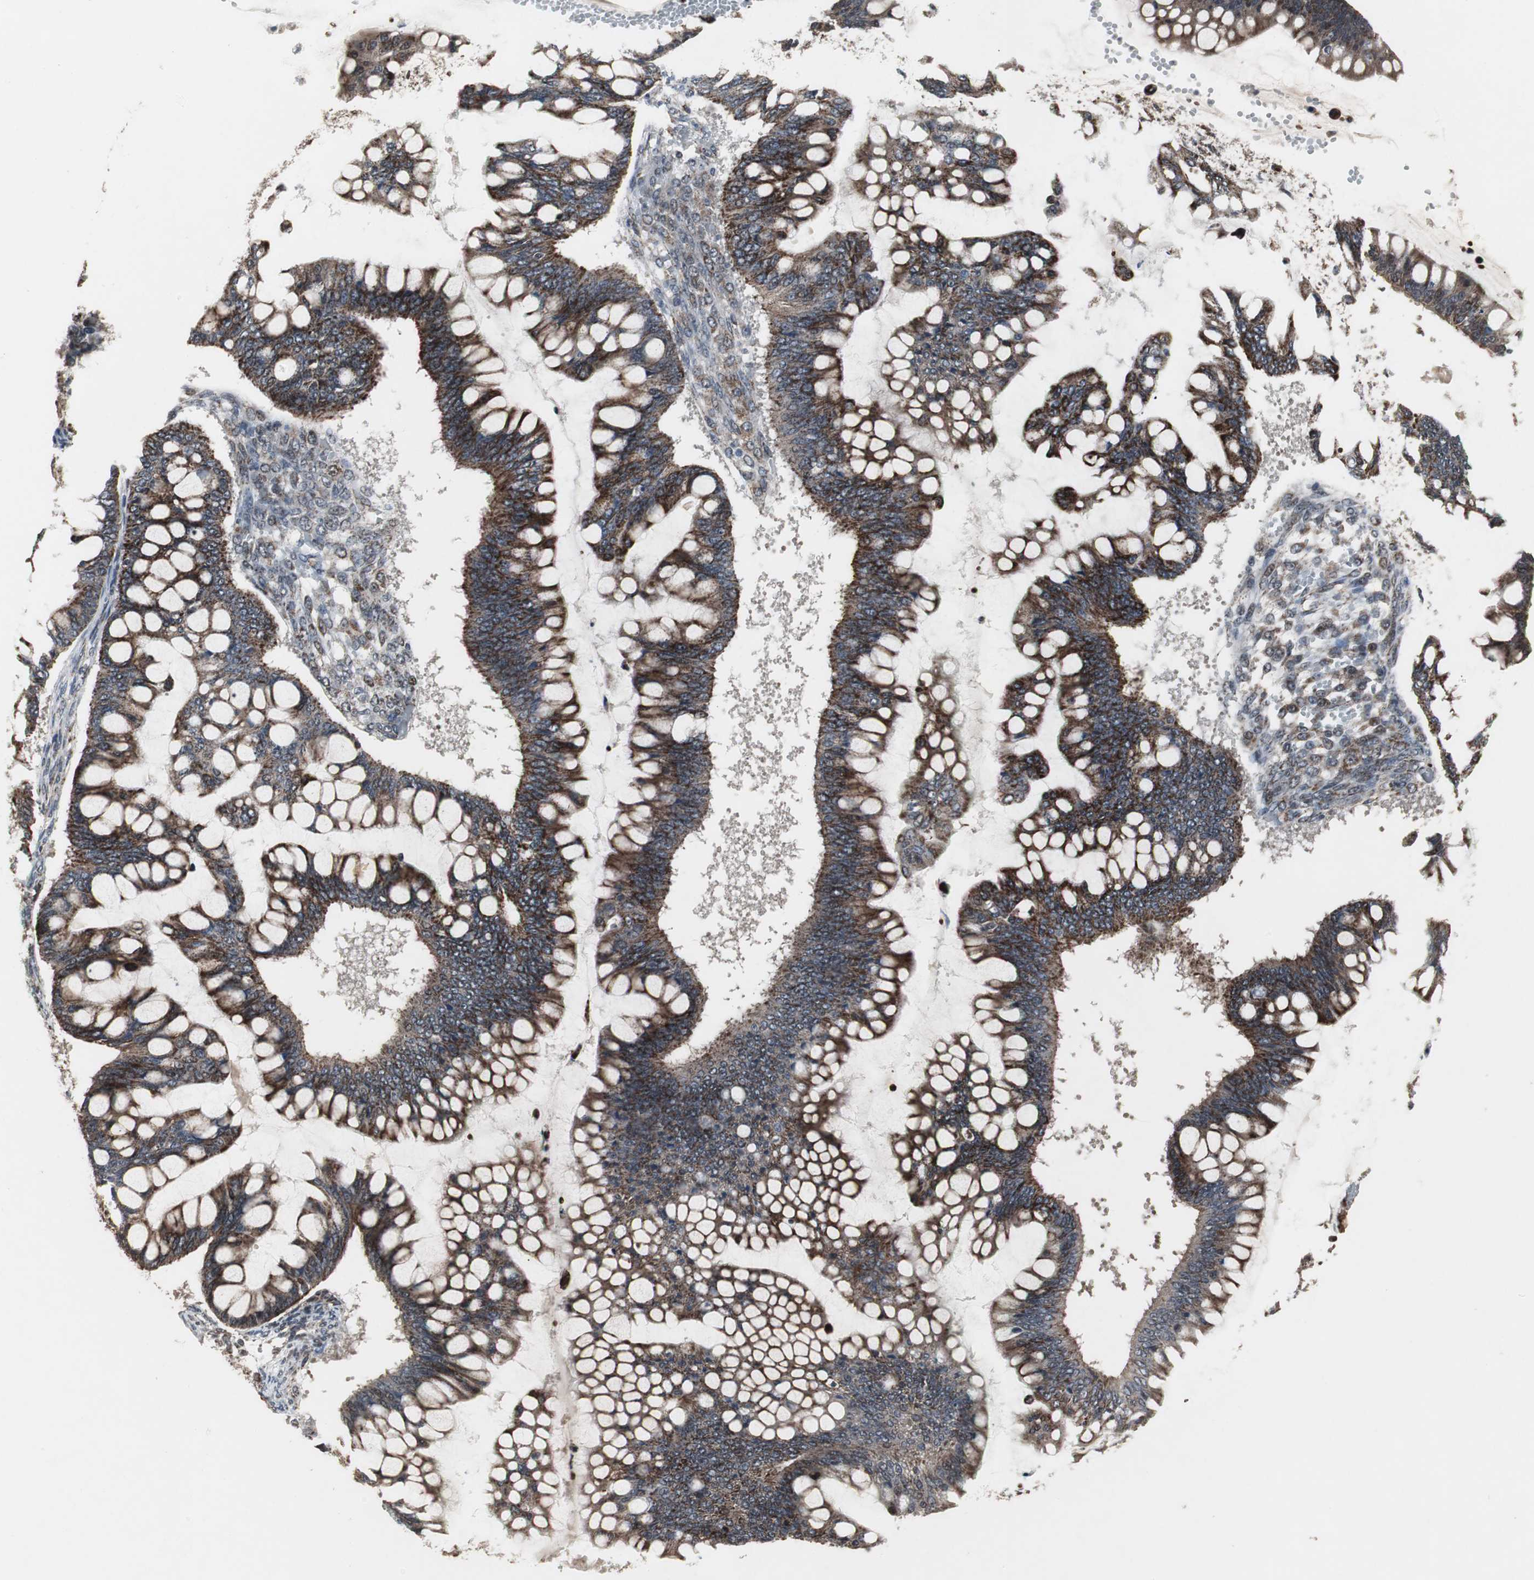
{"staining": {"intensity": "strong", "quantity": ">75%", "location": "cytoplasmic/membranous"}, "tissue": "ovarian cancer", "cell_type": "Tumor cells", "image_type": "cancer", "snomed": [{"axis": "morphology", "description": "Cystadenocarcinoma, mucinous, NOS"}, {"axis": "topography", "description": "Ovary"}], "caption": "IHC of ovarian cancer displays high levels of strong cytoplasmic/membranous staining in about >75% of tumor cells.", "gene": "MRPL40", "patient": {"sex": "female", "age": 73}}